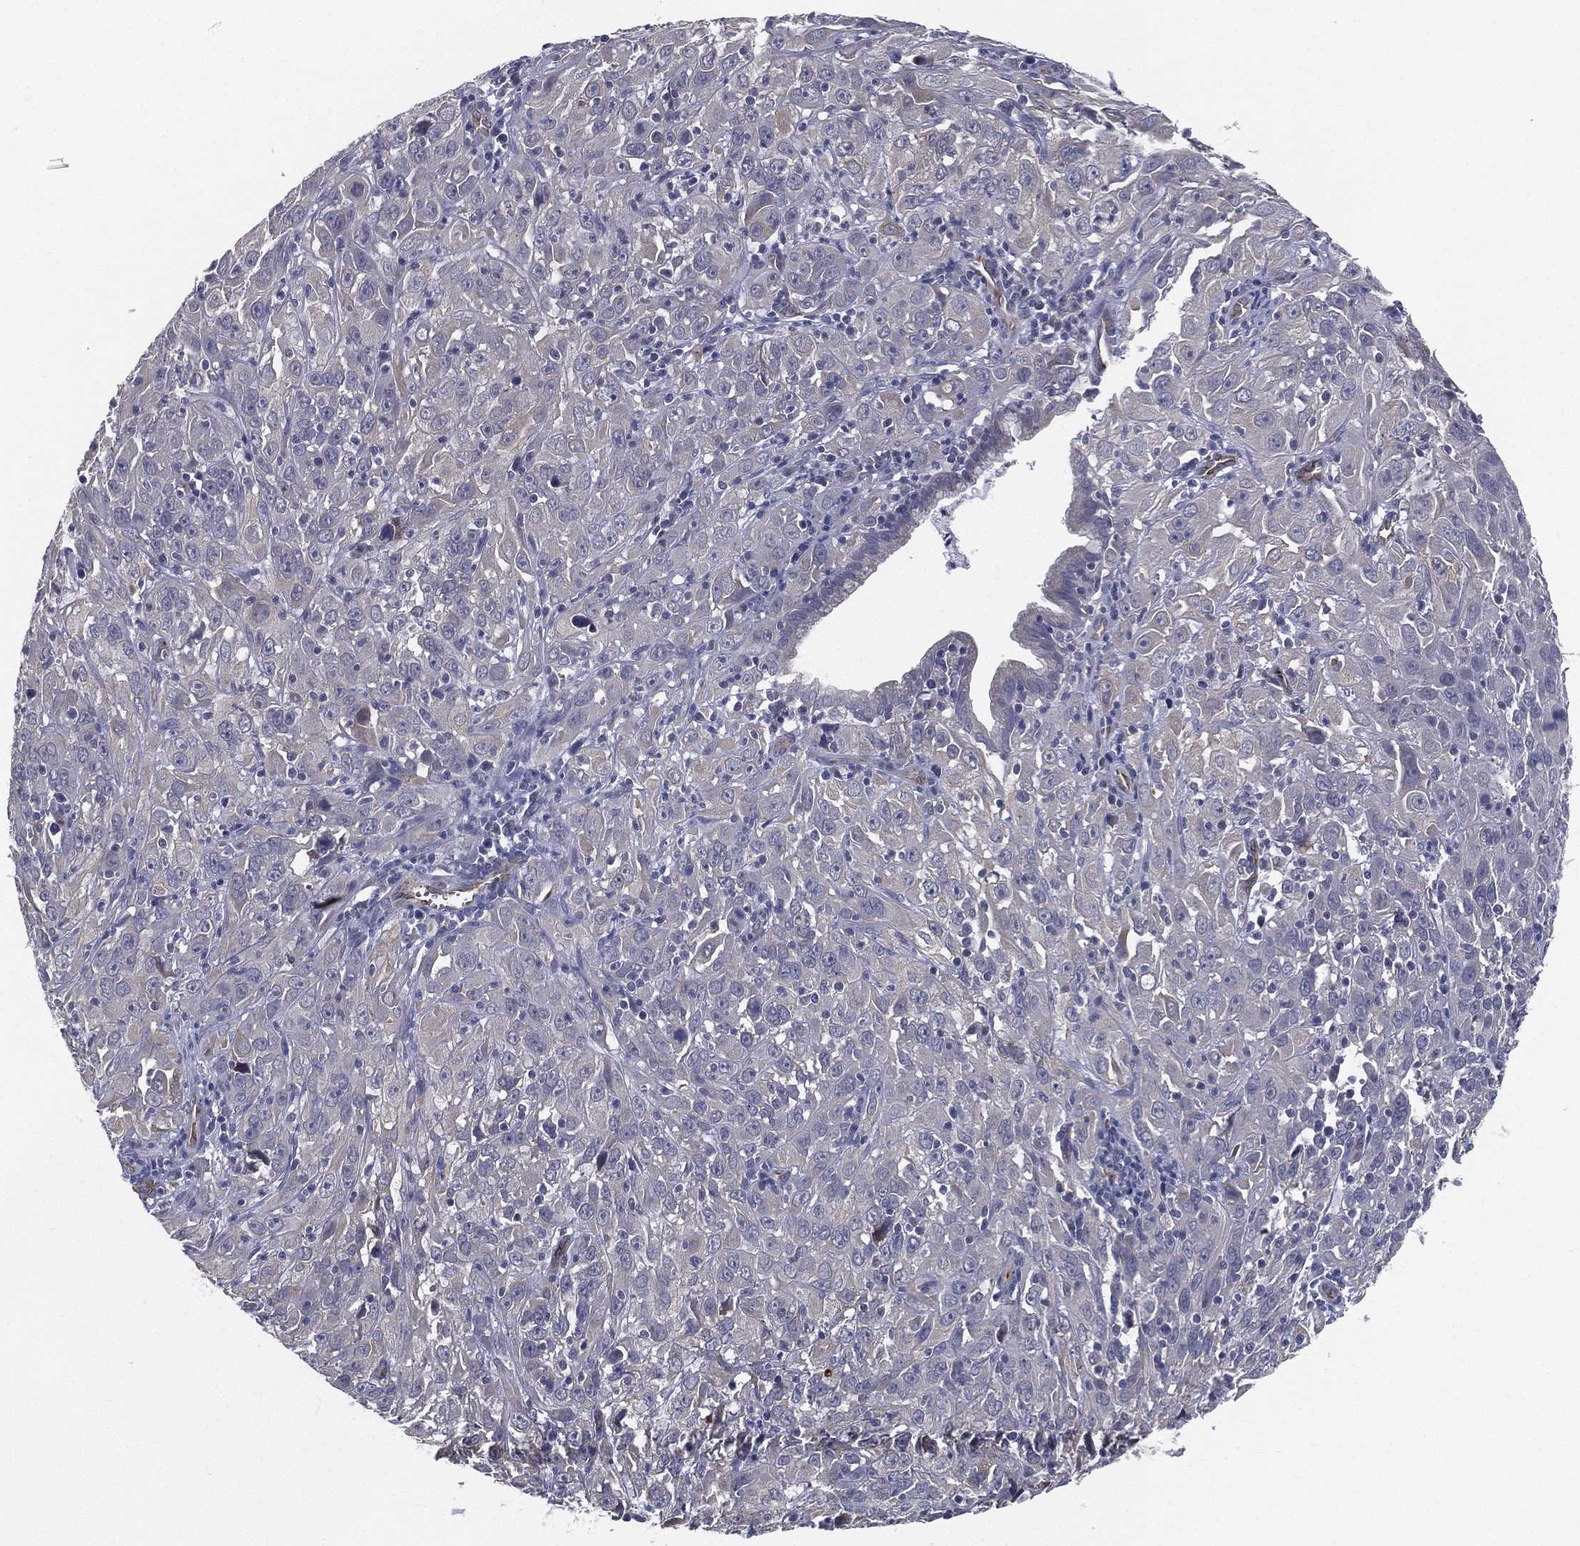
{"staining": {"intensity": "negative", "quantity": "none", "location": "none"}, "tissue": "cervical cancer", "cell_type": "Tumor cells", "image_type": "cancer", "snomed": [{"axis": "morphology", "description": "Squamous cell carcinoma, NOS"}, {"axis": "topography", "description": "Cervix"}], "caption": "Immunohistochemistry (IHC) image of neoplastic tissue: human cervical cancer stained with DAB shows no significant protein expression in tumor cells.", "gene": "LRRC56", "patient": {"sex": "female", "age": 32}}